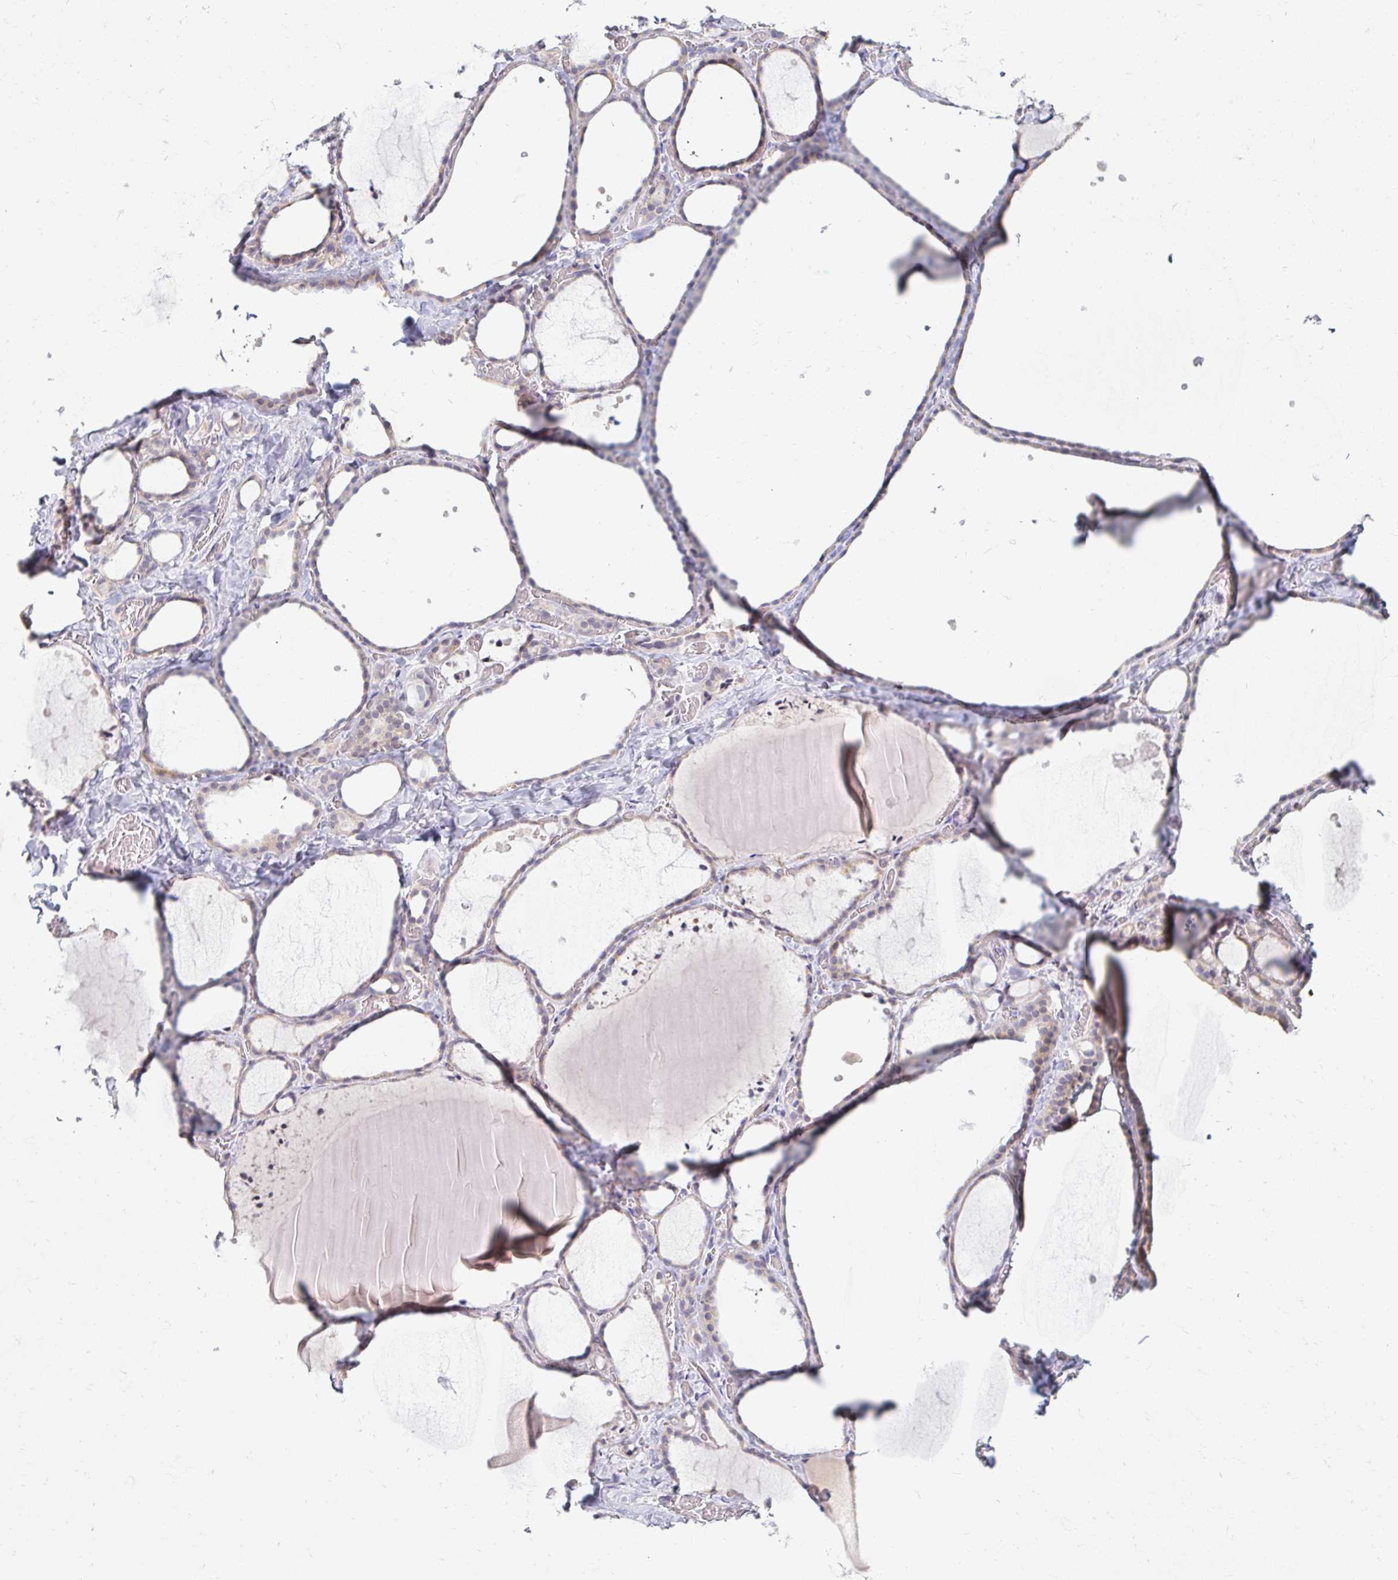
{"staining": {"intensity": "weak", "quantity": "25%-75%", "location": "cytoplasmic/membranous"}, "tissue": "thyroid gland", "cell_type": "Glandular cells", "image_type": "normal", "snomed": [{"axis": "morphology", "description": "Normal tissue, NOS"}, {"axis": "topography", "description": "Thyroid gland"}], "caption": "Protein staining by IHC reveals weak cytoplasmic/membranous positivity in about 25%-75% of glandular cells in unremarkable thyroid gland. The protein of interest is stained brown, and the nuclei are stained in blue (DAB (3,3'-diaminobenzidine) IHC with brightfield microscopy, high magnification).", "gene": "DDN", "patient": {"sex": "female", "age": 36}}